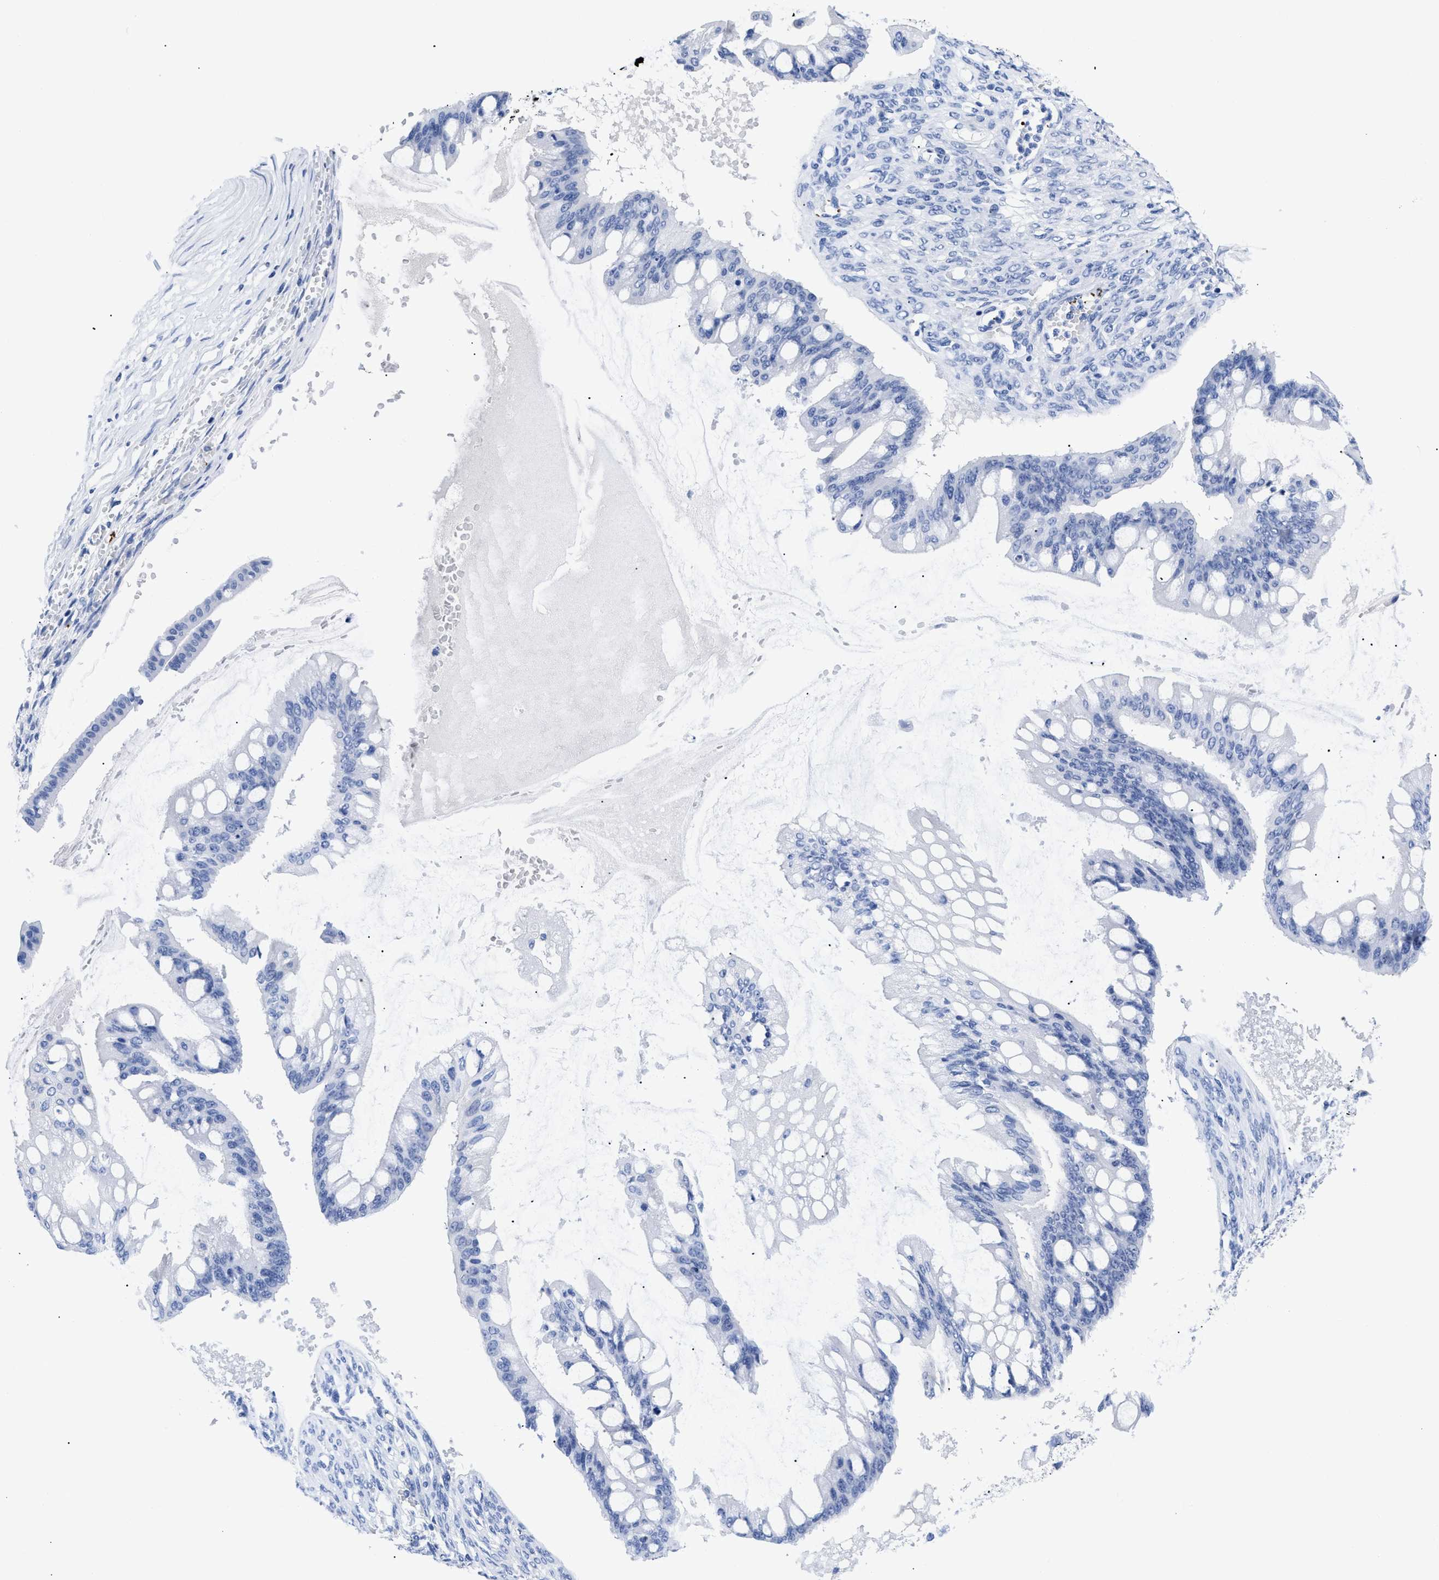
{"staining": {"intensity": "negative", "quantity": "none", "location": "none"}, "tissue": "ovarian cancer", "cell_type": "Tumor cells", "image_type": "cancer", "snomed": [{"axis": "morphology", "description": "Cystadenocarcinoma, mucinous, NOS"}, {"axis": "topography", "description": "Ovary"}], "caption": "An IHC image of ovarian cancer (mucinous cystadenocarcinoma) is shown. There is no staining in tumor cells of ovarian cancer (mucinous cystadenocarcinoma).", "gene": "TREML1", "patient": {"sex": "female", "age": 73}}